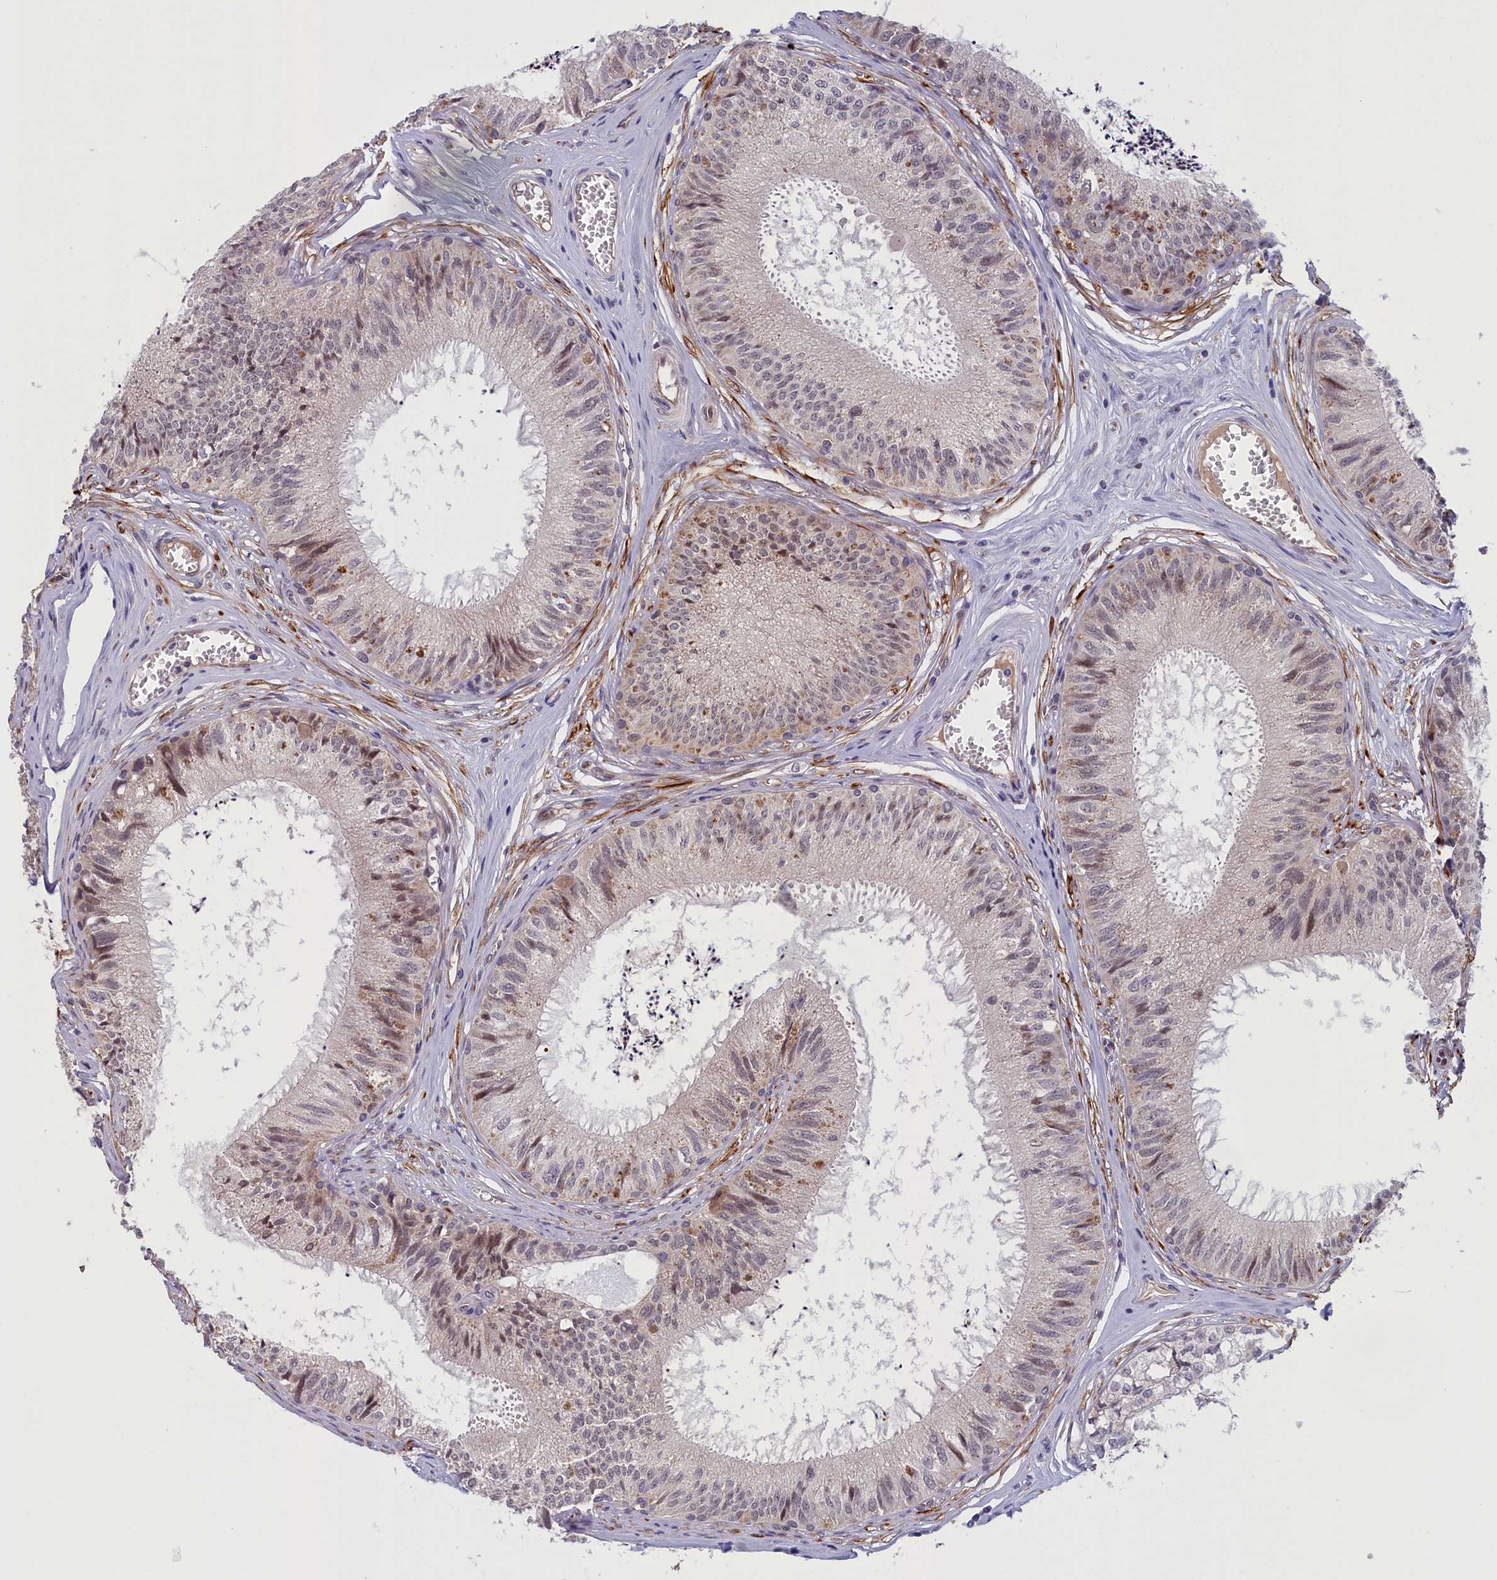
{"staining": {"intensity": "weak", "quantity": "25%-75%", "location": "cytoplasmic/membranous"}, "tissue": "epididymis", "cell_type": "Glandular cells", "image_type": "normal", "snomed": [{"axis": "morphology", "description": "Normal tissue, NOS"}, {"axis": "topography", "description": "Epididymis"}], "caption": "The photomicrograph displays immunohistochemical staining of benign epididymis. There is weak cytoplasmic/membranous staining is present in approximately 25%-75% of glandular cells. The protein of interest is stained brown, and the nuclei are stained in blue (DAB (3,3'-diaminobenzidine) IHC with brightfield microscopy, high magnification).", "gene": "IGFALS", "patient": {"sex": "male", "age": 79}}